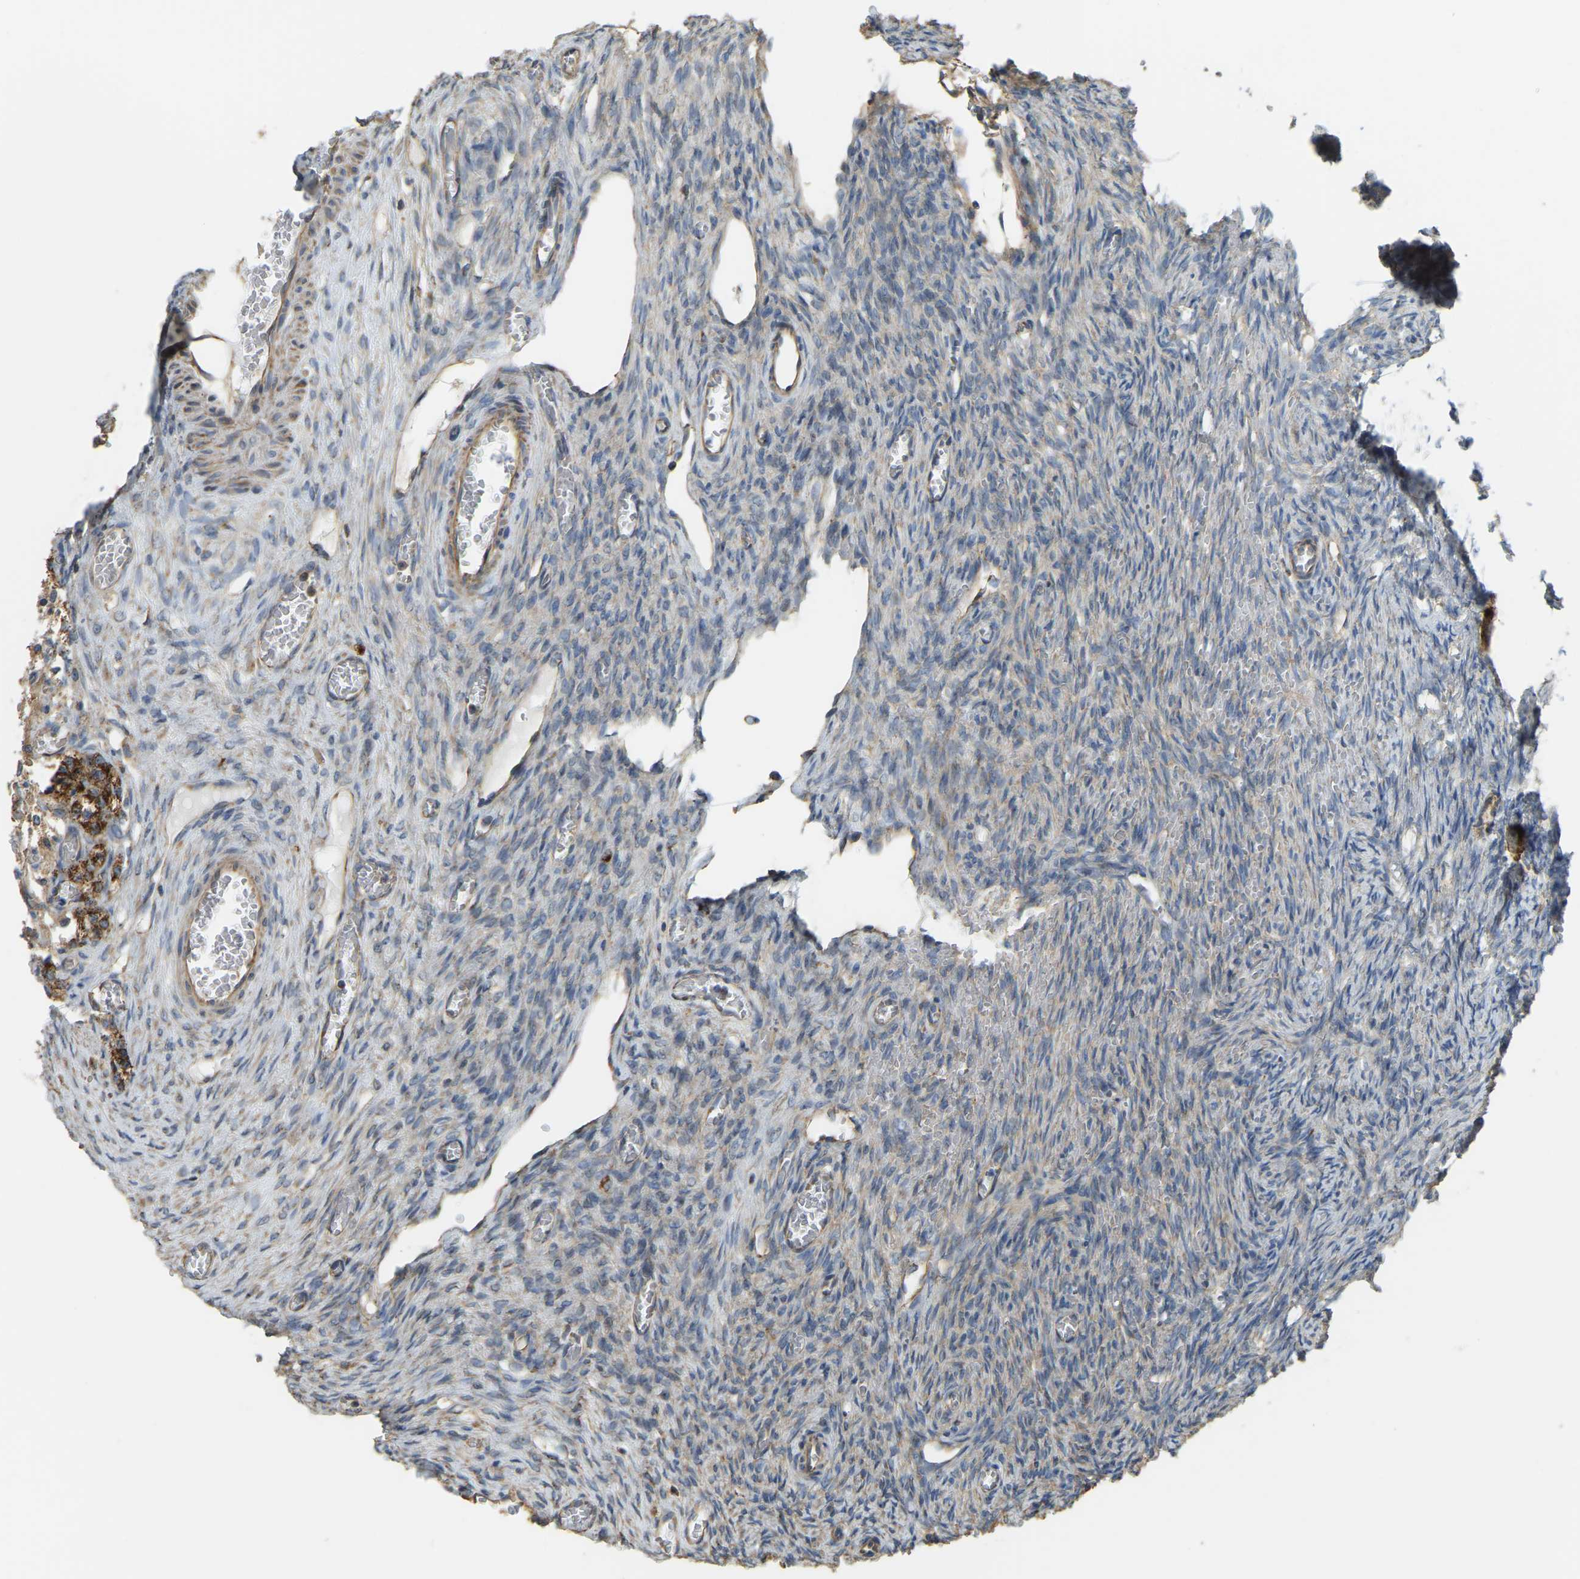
{"staining": {"intensity": "weak", "quantity": "<25%", "location": "cytoplasmic/membranous"}, "tissue": "ovary", "cell_type": "Ovarian stroma cells", "image_type": "normal", "snomed": [{"axis": "morphology", "description": "Normal tissue, NOS"}, {"axis": "topography", "description": "Ovary"}], "caption": "IHC micrograph of benign ovary stained for a protein (brown), which shows no positivity in ovarian stroma cells. (Brightfield microscopy of DAB immunohistochemistry (IHC) at high magnification).", "gene": "PSMD7", "patient": {"sex": "female", "age": 27}}